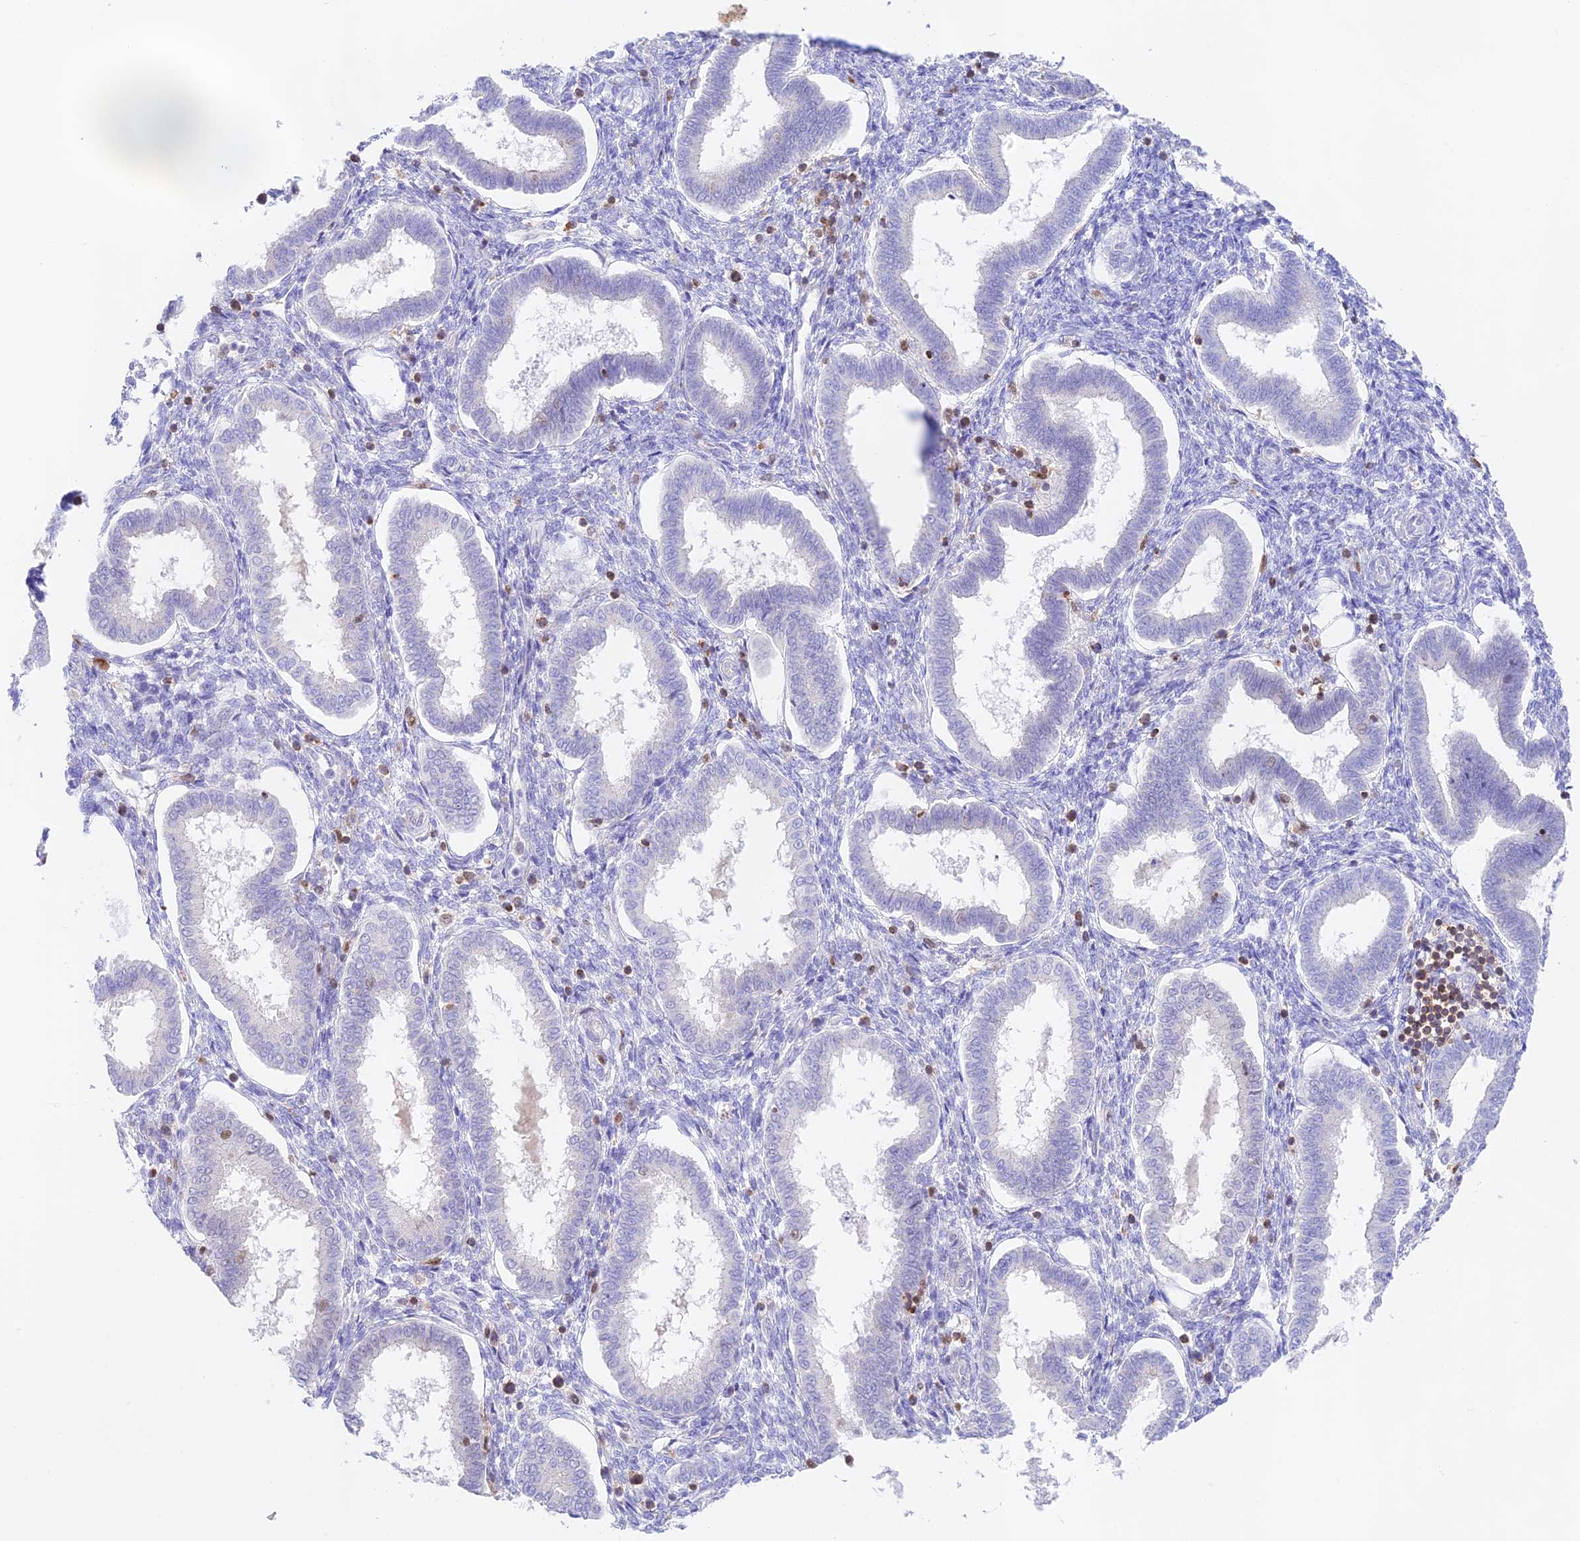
{"staining": {"intensity": "moderate", "quantity": "<25%", "location": "nuclear"}, "tissue": "endometrium", "cell_type": "Cells in endometrial stroma", "image_type": "normal", "snomed": [{"axis": "morphology", "description": "Normal tissue, NOS"}, {"axis": "topography", "description": "Endometrium"}], "caption": "IHC image of normal endometrium: endometrium stained using immunohistochemistry (IHC) shows low levels of moderate protein expression localized specifically in the nuclear of cells in endometrial stroma, appearing as a nuclear brown color.", "gene": "DENND1C", "patient": {"sex": "female", "age": 24}}